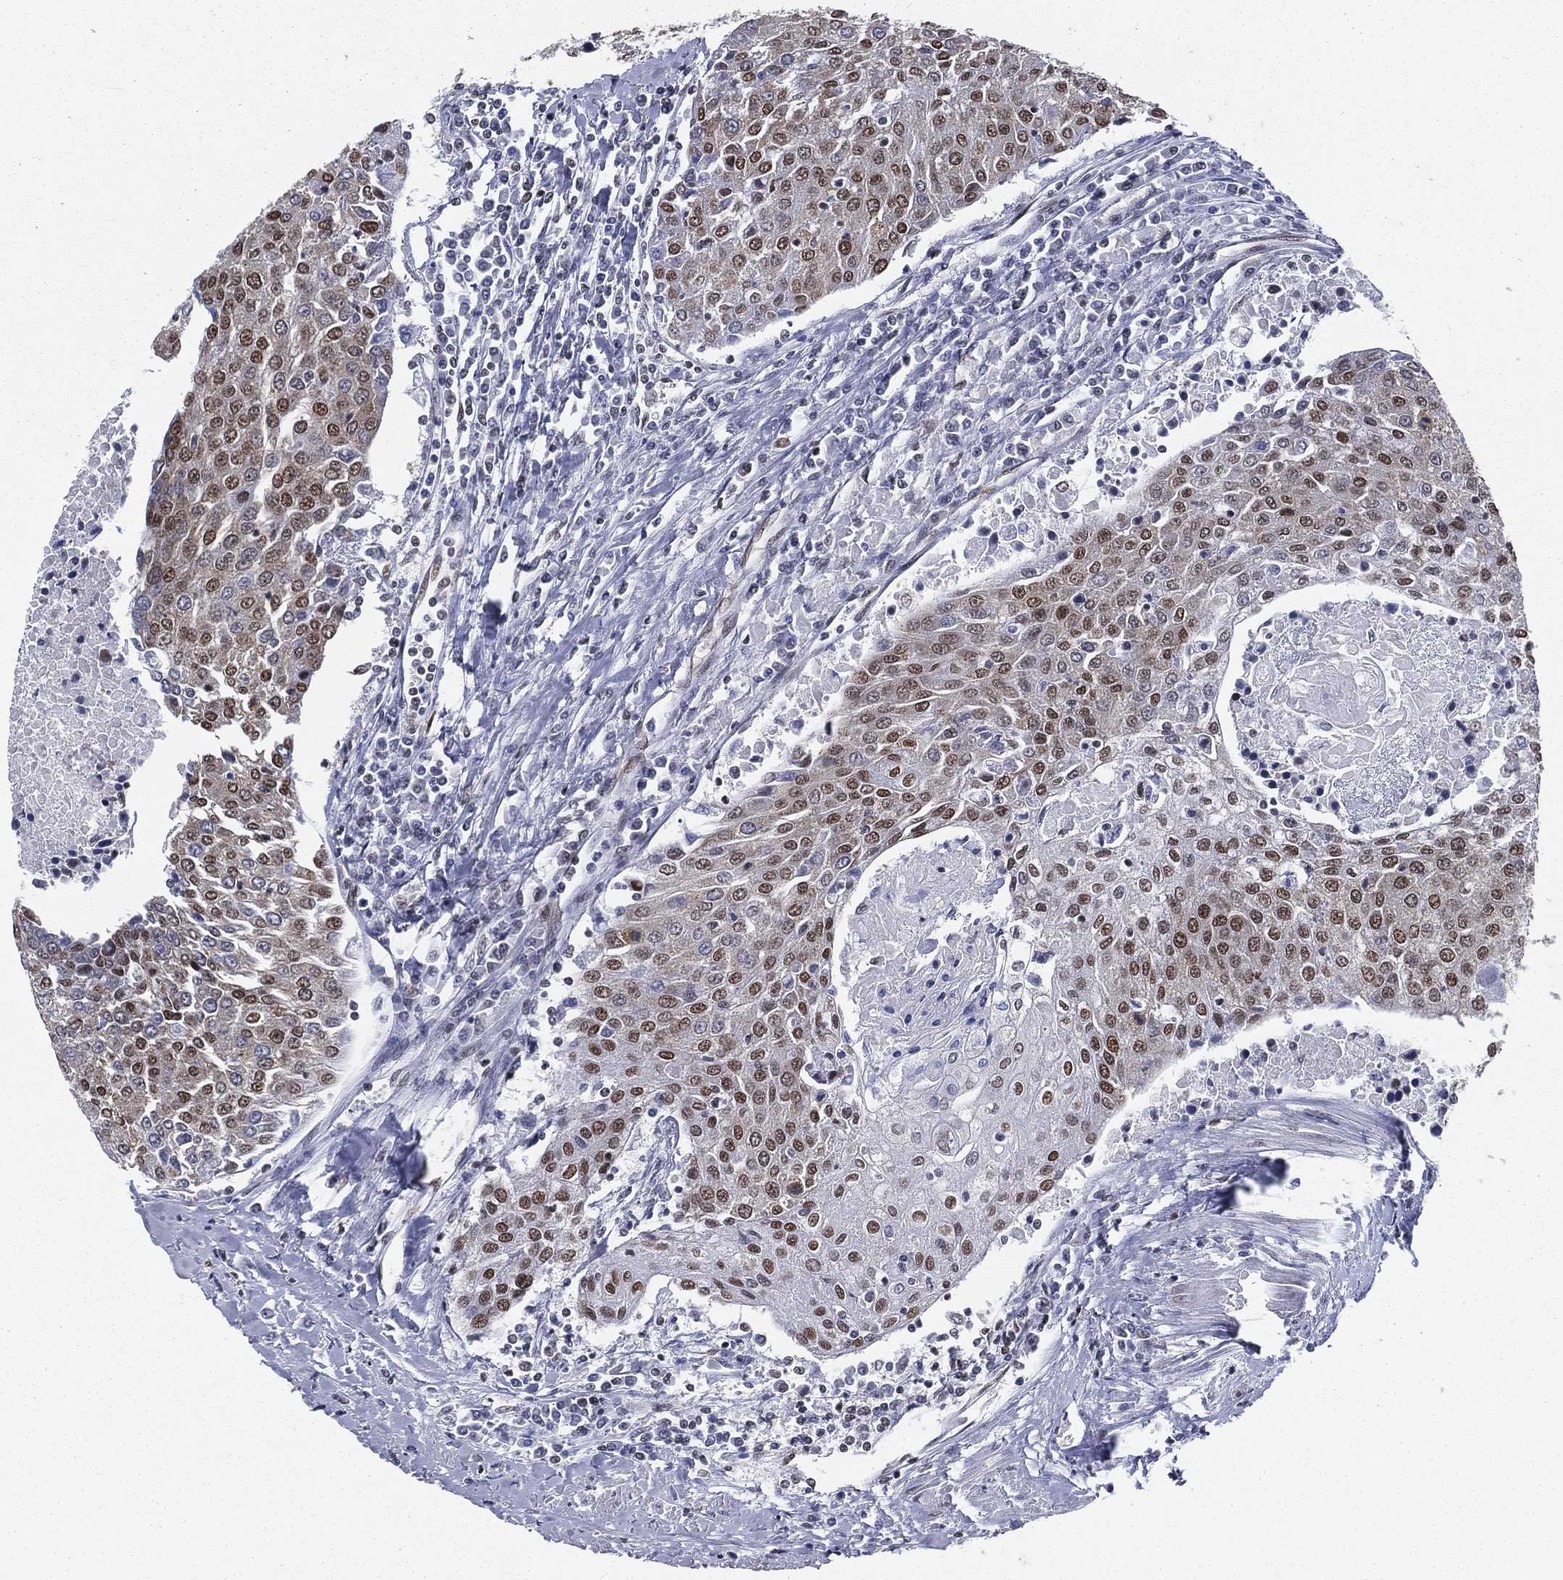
{"staining": {"intensity": "moderate", "quantity": ">75%", "location": "nuclear"}, "tissue": "urothelial cancer", "cell_type": "Tumor cells", "image_type": "cancer", "snomed": [{"axis": "morphology", "description": "Urothelial carcinoma, High grade"}, {"axis": "topography", "description": "Urinary bladder"}], "caption": "There is medium levels of moderate nuclear staining in tumor cells of urothelial carcinoma (high-grade), as demonstrated by immunohistochemical staining (brown color).", "gene": "FUBP3", "patient": {"sex": "female", "age": 85}}